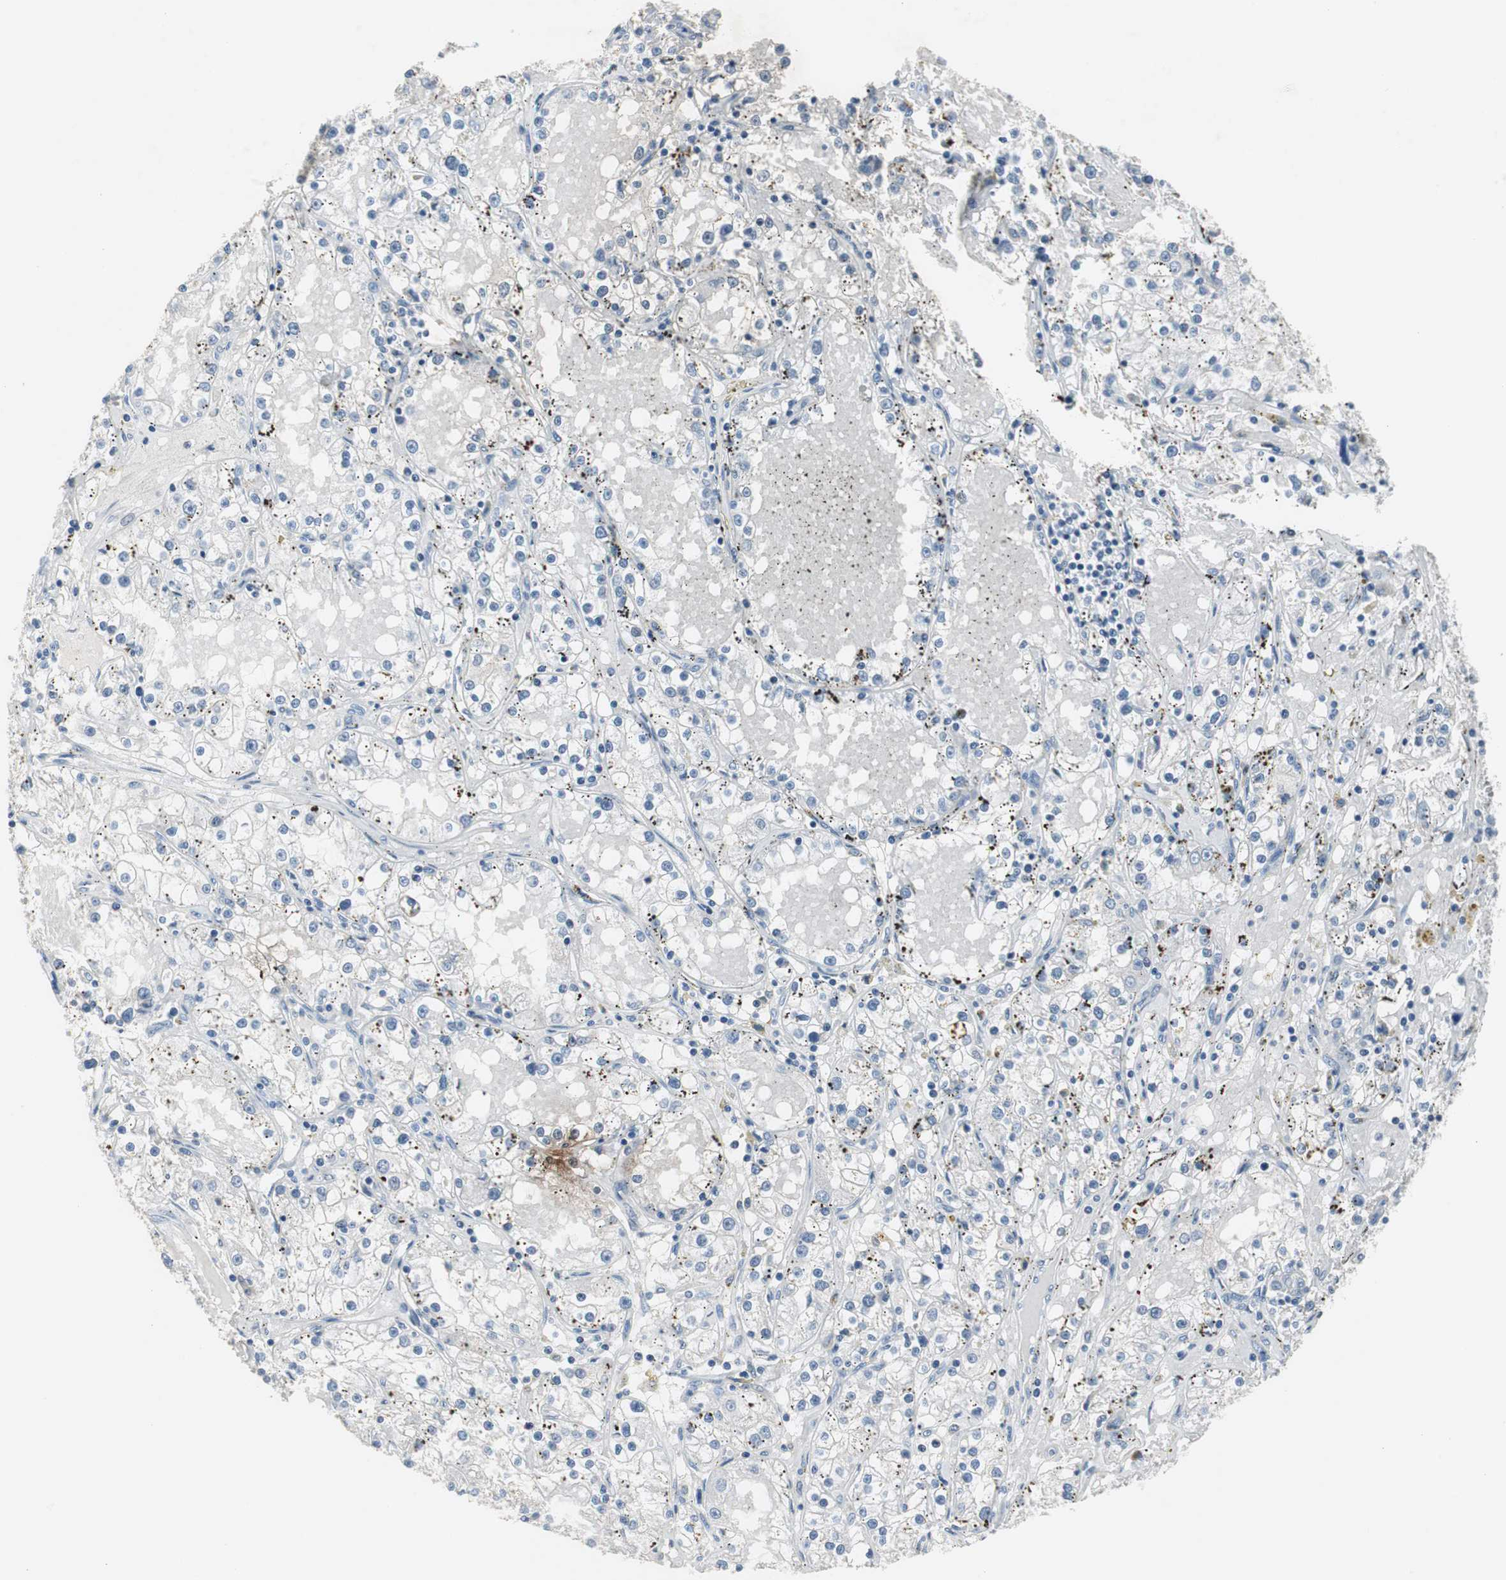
{"staining": {"intensity": "negative", "quantity": "none", "location": "none"}, "tissue": "renal cancer", "cell_type": "Tumor cells", "image_type": "cancer", "snomed": [{"axis": "morphology", "description": "Adenocarcinoma, NOS"}, {"axis": "topography", "description": "Kidney"}], "caption": "Immunohistochemistry micrograph of neoplastic tissue: renal cancer stained with DAB (3,3'-diaminobenzidine) exhibits no significant protein staining in tumor cells.", "gene": "TK1", "patient": {"sex": "male", "age": 56}}